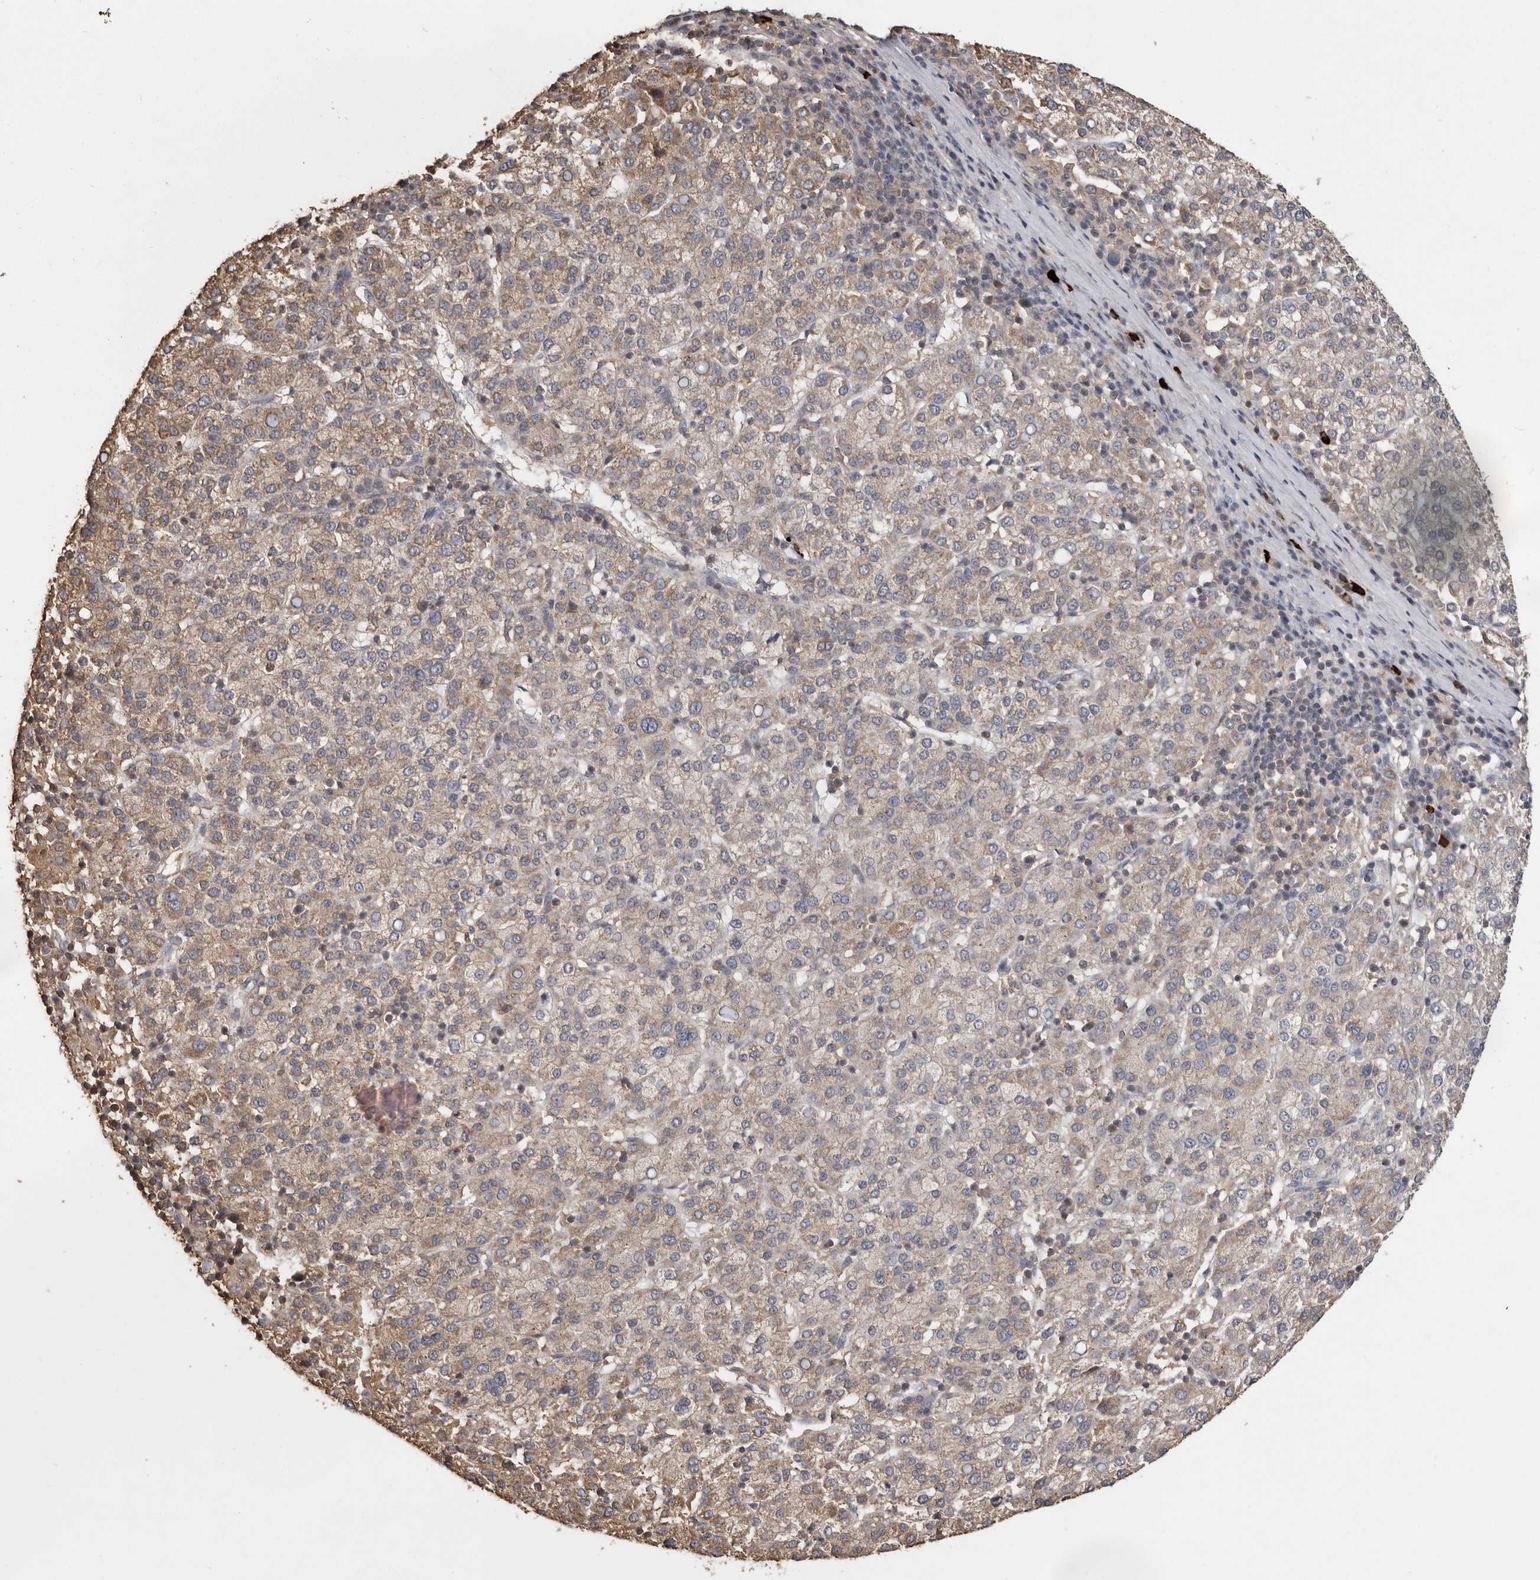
{"staining": {"intensity": "moderate", "quantity": "25%-75%", "location": "cytoplasmic/membranous"}, "tissue": "liver cancer", "cell_type": "Tumor cells", "image_type": "cancer", "snomed": [{"axis": "morphology", "description": "Carcinoma, Hepatocellular, NOS"}, {"axis": "topography", "description": "Liver"}], "caption": "The immunohistochemical stain labels moderate cytoplasmic/membranous staining in tumor cells of liver cancer (hepatocellular carcinoma) tissue.", "gene": "RWDD1", "patient": {"sex": "female", "age": 58}}